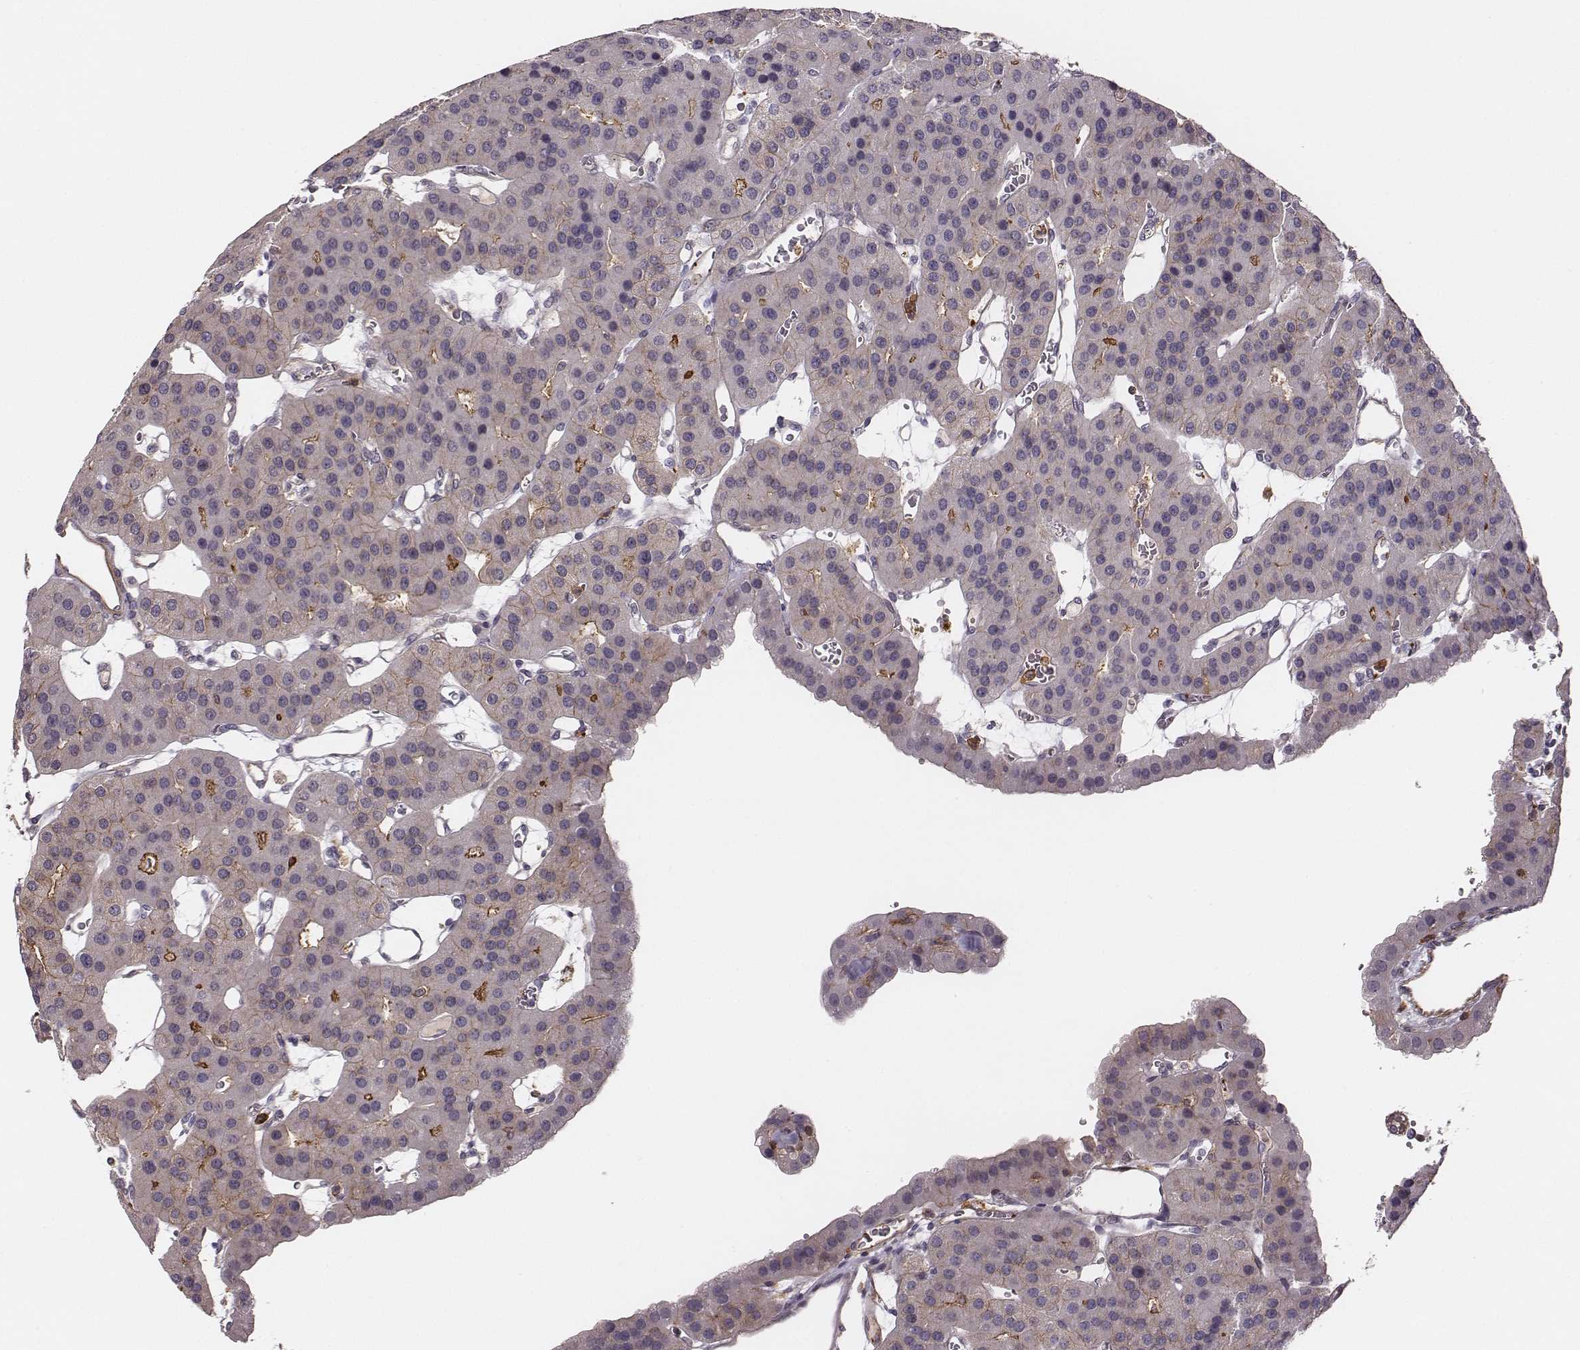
{"staining": {"intensity": "negative", "quantity": "none", "location": "none"}, "tissue": "parathyroid gland", "cell_type": "Glandular cells", "image_type": "normal", "snomed": [{"axis": "morphology", "description": "Normal tissue, NOS"}, {"axis": "morphology", "description": "Adenoma, NOS"}, {"axis": "topography", "description": "Parathyroid gland"}], "caption": "A micrograph of human parathyroid gland is negative for staining in glandular cells. (Brightfield microscopy of DAB IHC at high magnification).", "gene": "ZYX", "patient": {"sex": "female", "age": 86}}